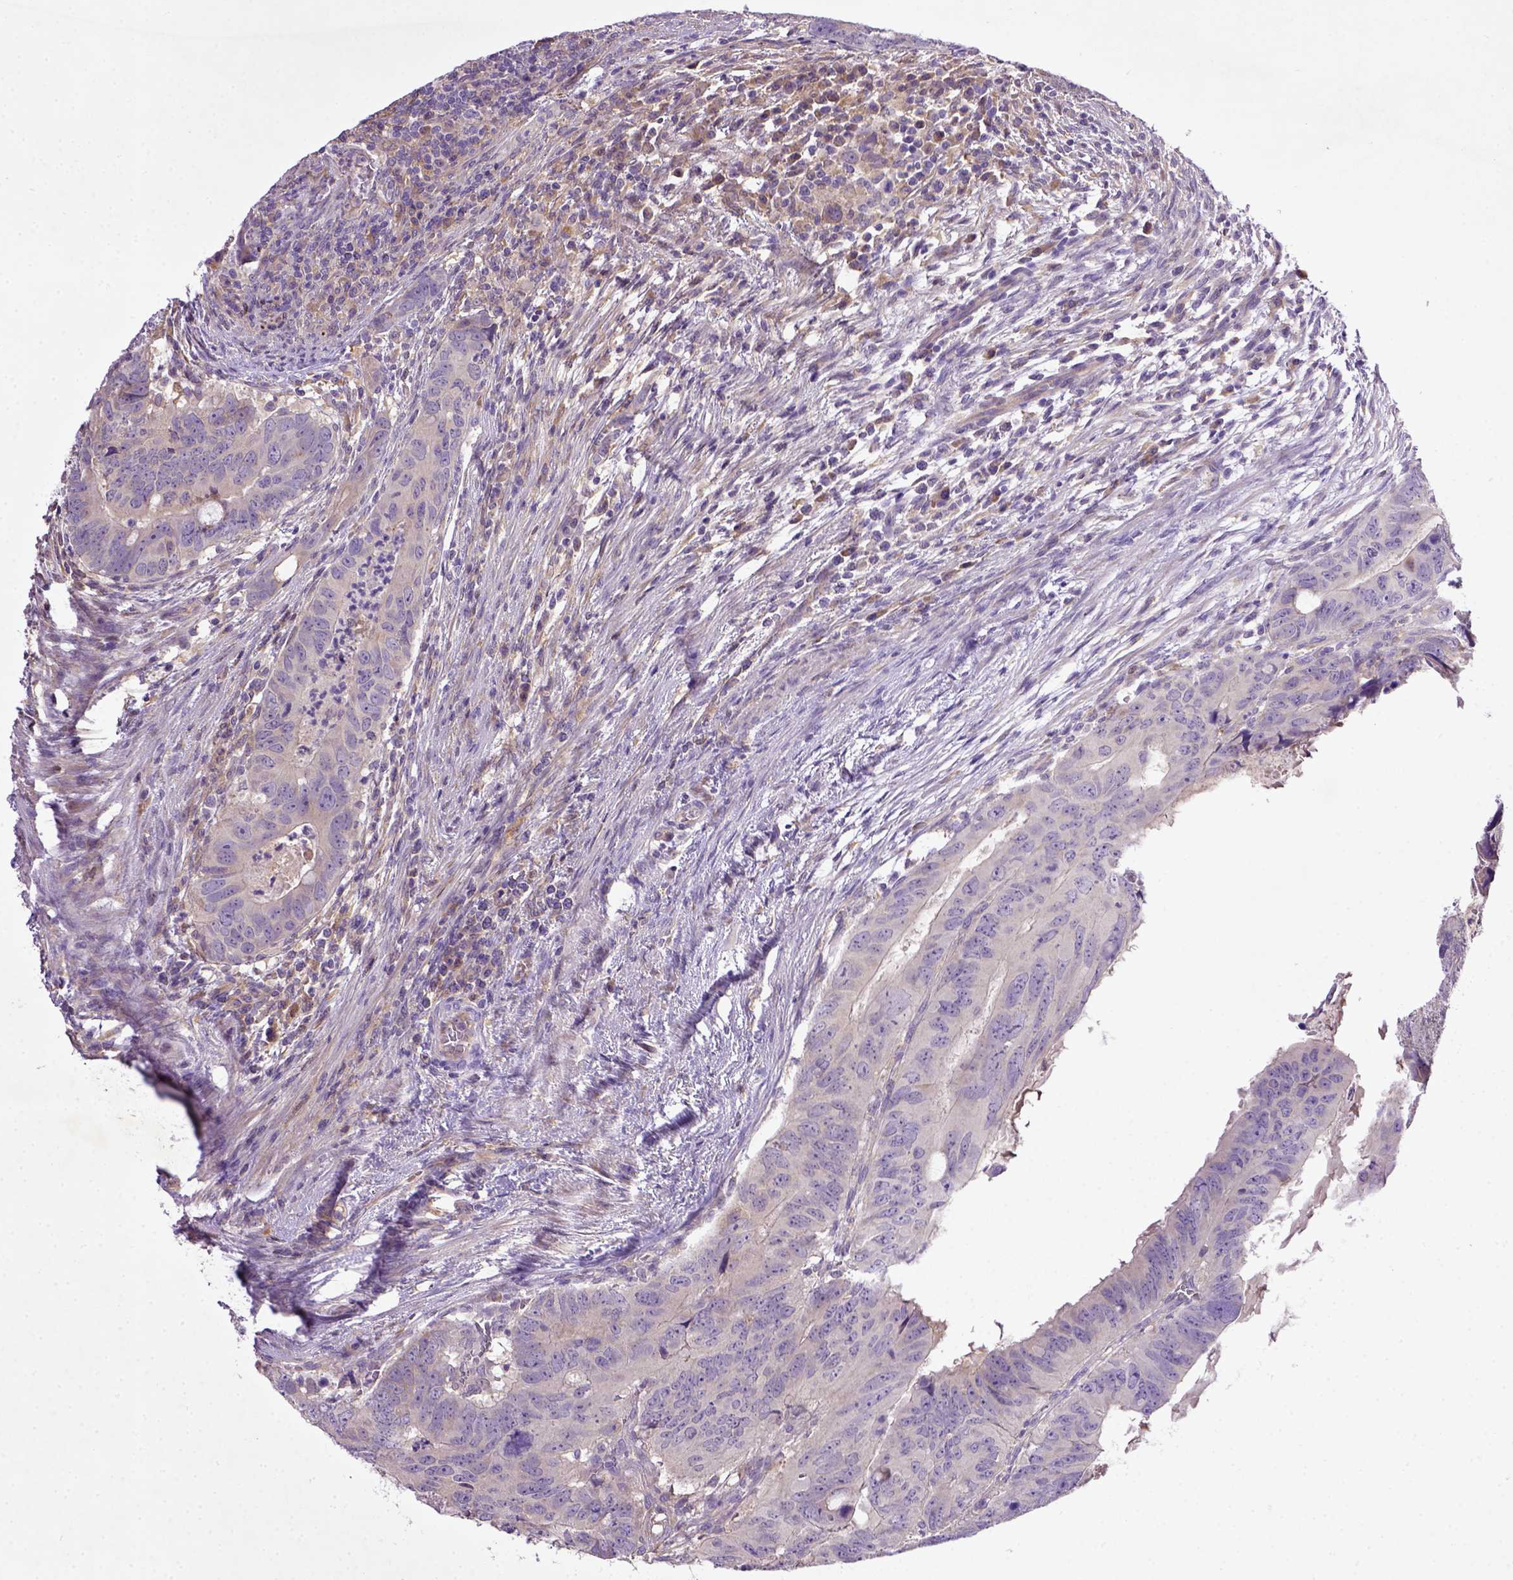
{"staining": {"intensity": "moderate", "quantity": "<25%", "location": "cytoplasmic/membranous"}, "tissue": "colorectal cancer", "cell_type": "Tumor cells", "image_type": "cancer", "snomed": [{"axis": "morphology", "description": "Adenocarcinoma, NOS"}, {"axis": "topography", "description": "Colon"}], "caption": "DAB immunohistochemical staining of colorectal adenocarcinoma reveals moderate cytoplasmic/membranous protein staining in approximately <25% of tumor cells.", "gene": "DEPDC1B", "patient": {"sex": "male", "age": 79}}